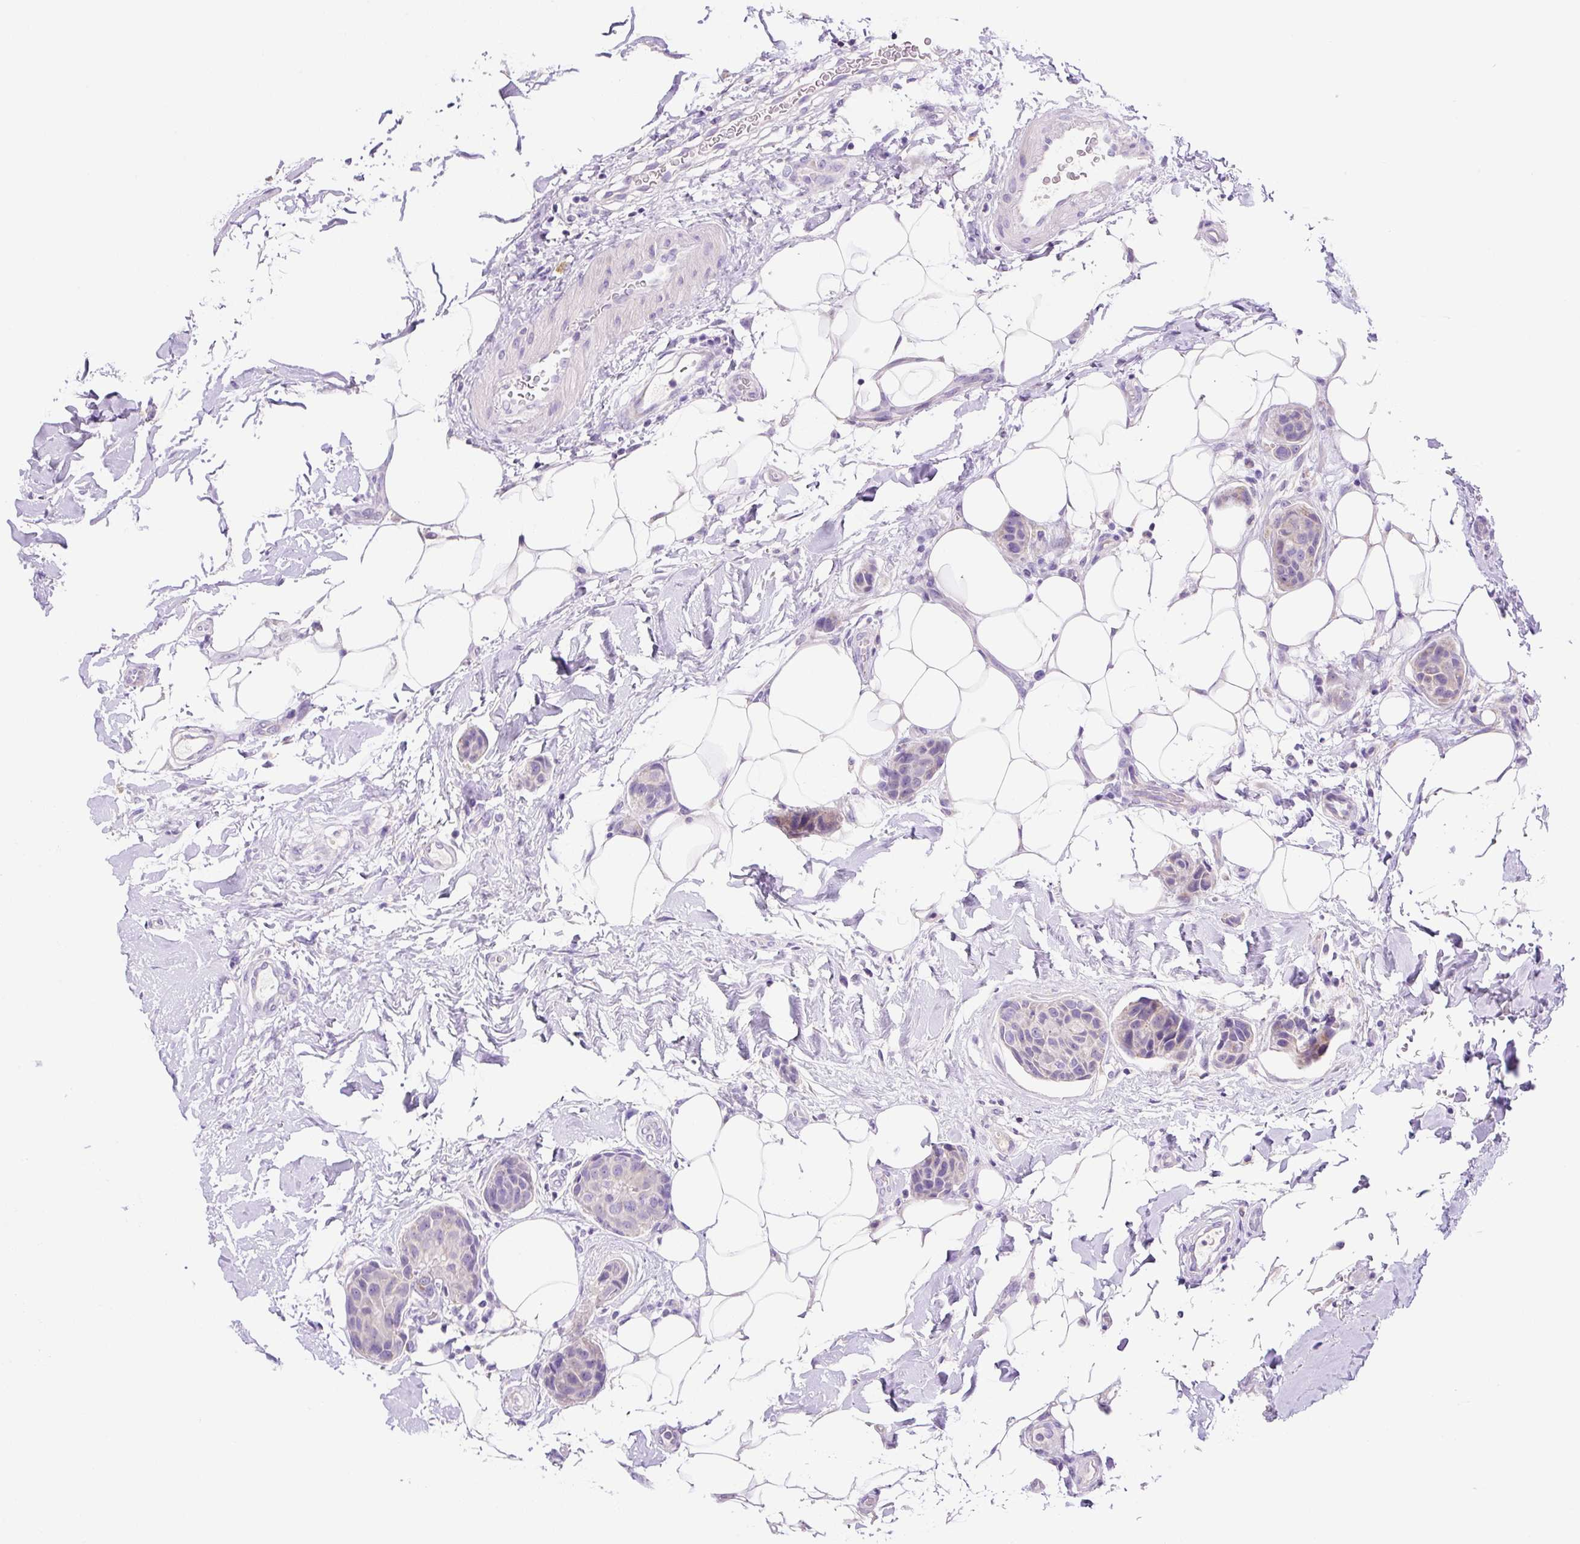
{"staining": {"intensity": "weak", "quantity": "<25%", "location": "cytoplasmic/membranous"}, "tissue": "breast cancer", "cell_type": "Tumor cells", "image_type": "cancer", "snomed": [{"axis": "morphology", "description": "Duct carcinoma"}, {"axis": "topography", "description": "Breast"}, {"axis": "topography", "description": "Lymph node"}], "caption": "Tumor cells show no significant staining in breast invasive ductal carcinoma.", "gene": "NDST3", "patient": {"sex": "female", "age": 80}}